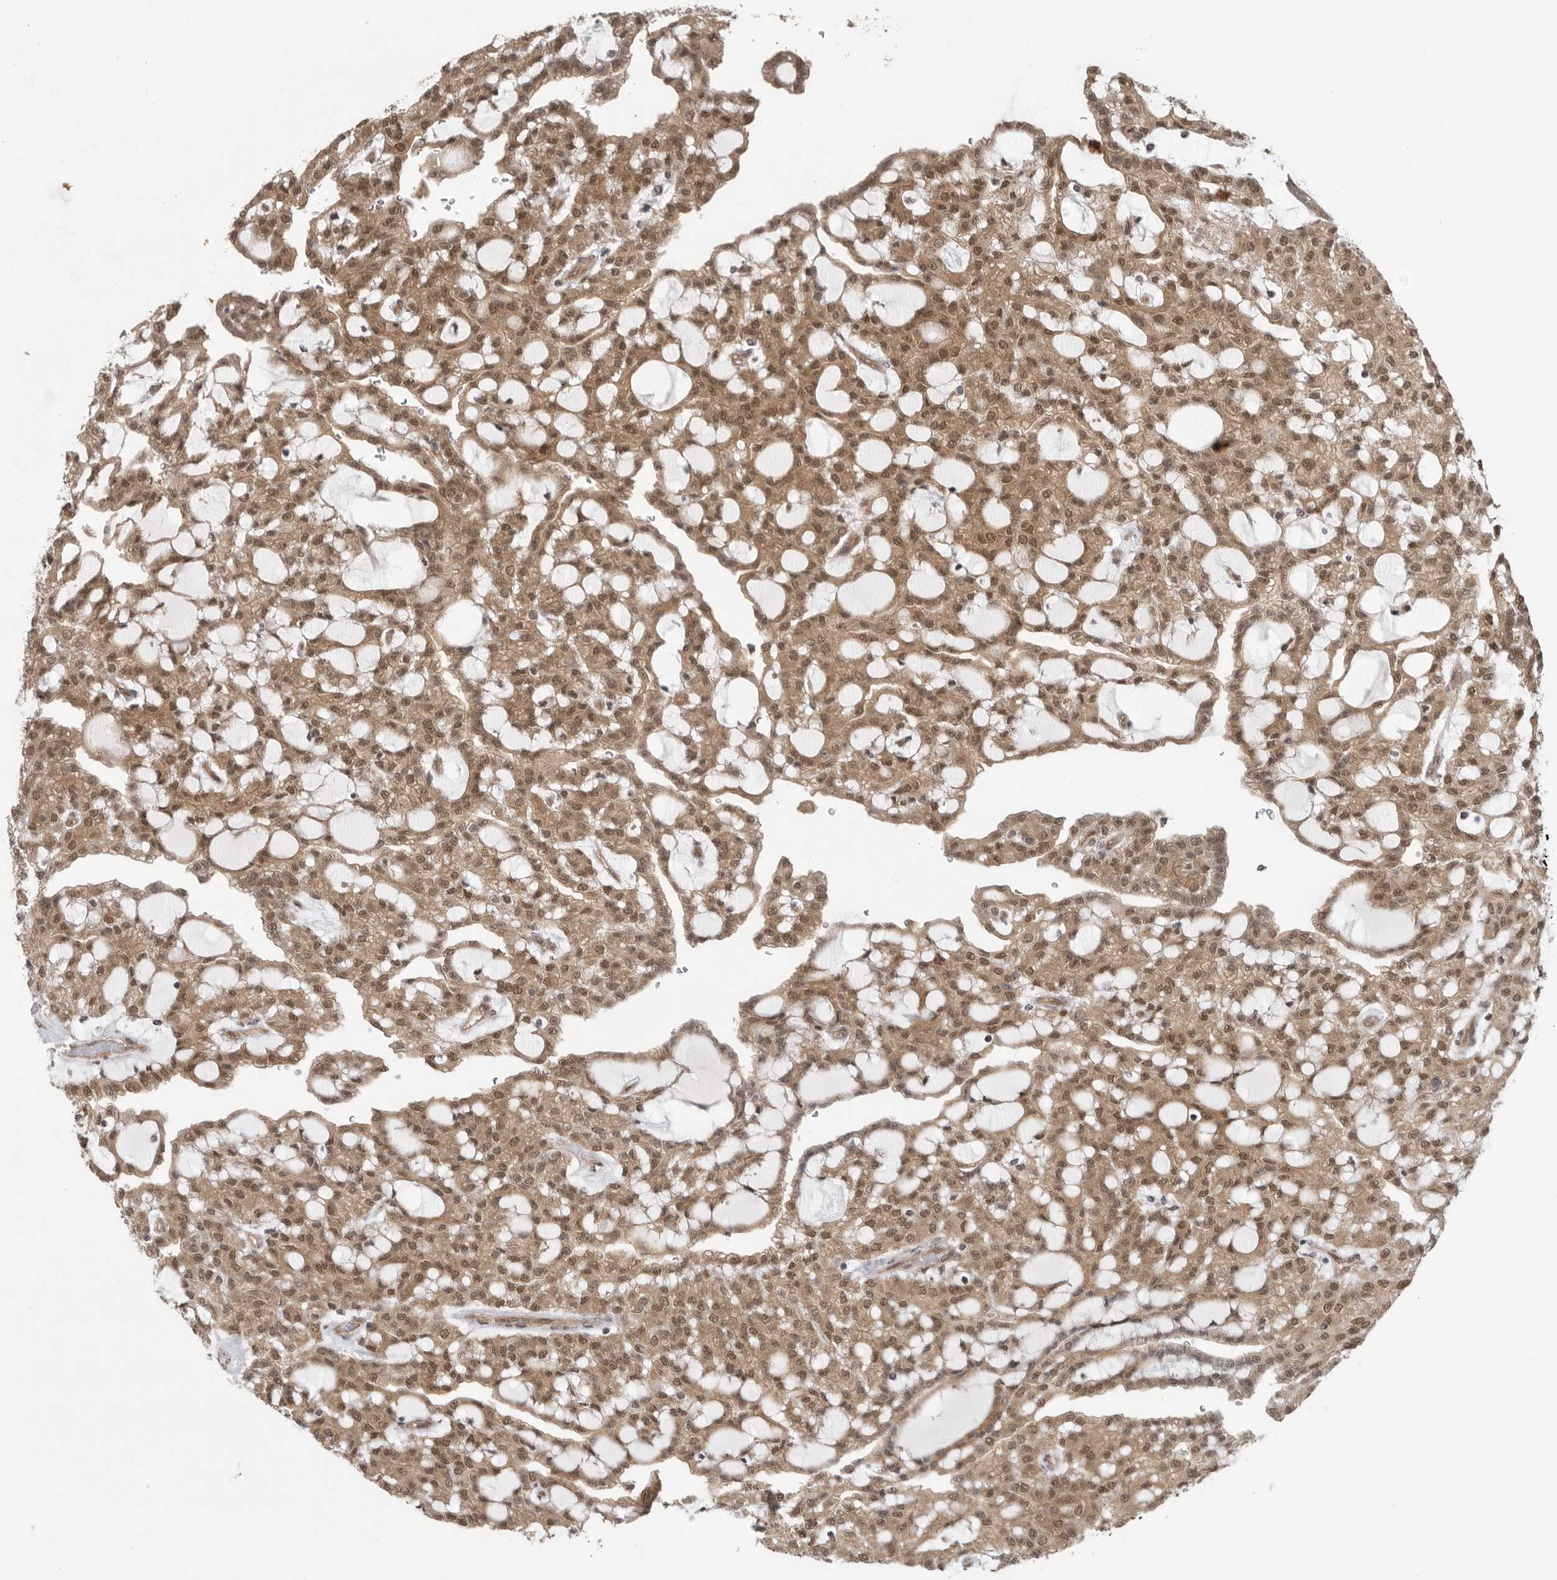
{"staining": {"intensity": "moderate", "quantity": ">75%", "location": "cytoplasmic/membranous,nuclear"}, "tissue": "renal cancer", "cell_type": "Tumor cells", "image_type": "cancer", "snomed": [{"axis": "morphology", "description": "Adenocarcinoma, NOS"}, {"axis": "topography", "description": "Kidney"}], "caption": "A brown stain shows moderate cytoplasmic/membranous and nuclear staining of a protein in human renal adenocarcinoma tumor cells. (brown staining indicates protein expression, while blue staining denotes nuclei).", "gene": "VPS50", "patient": {"sex": "male", "age": 63}}